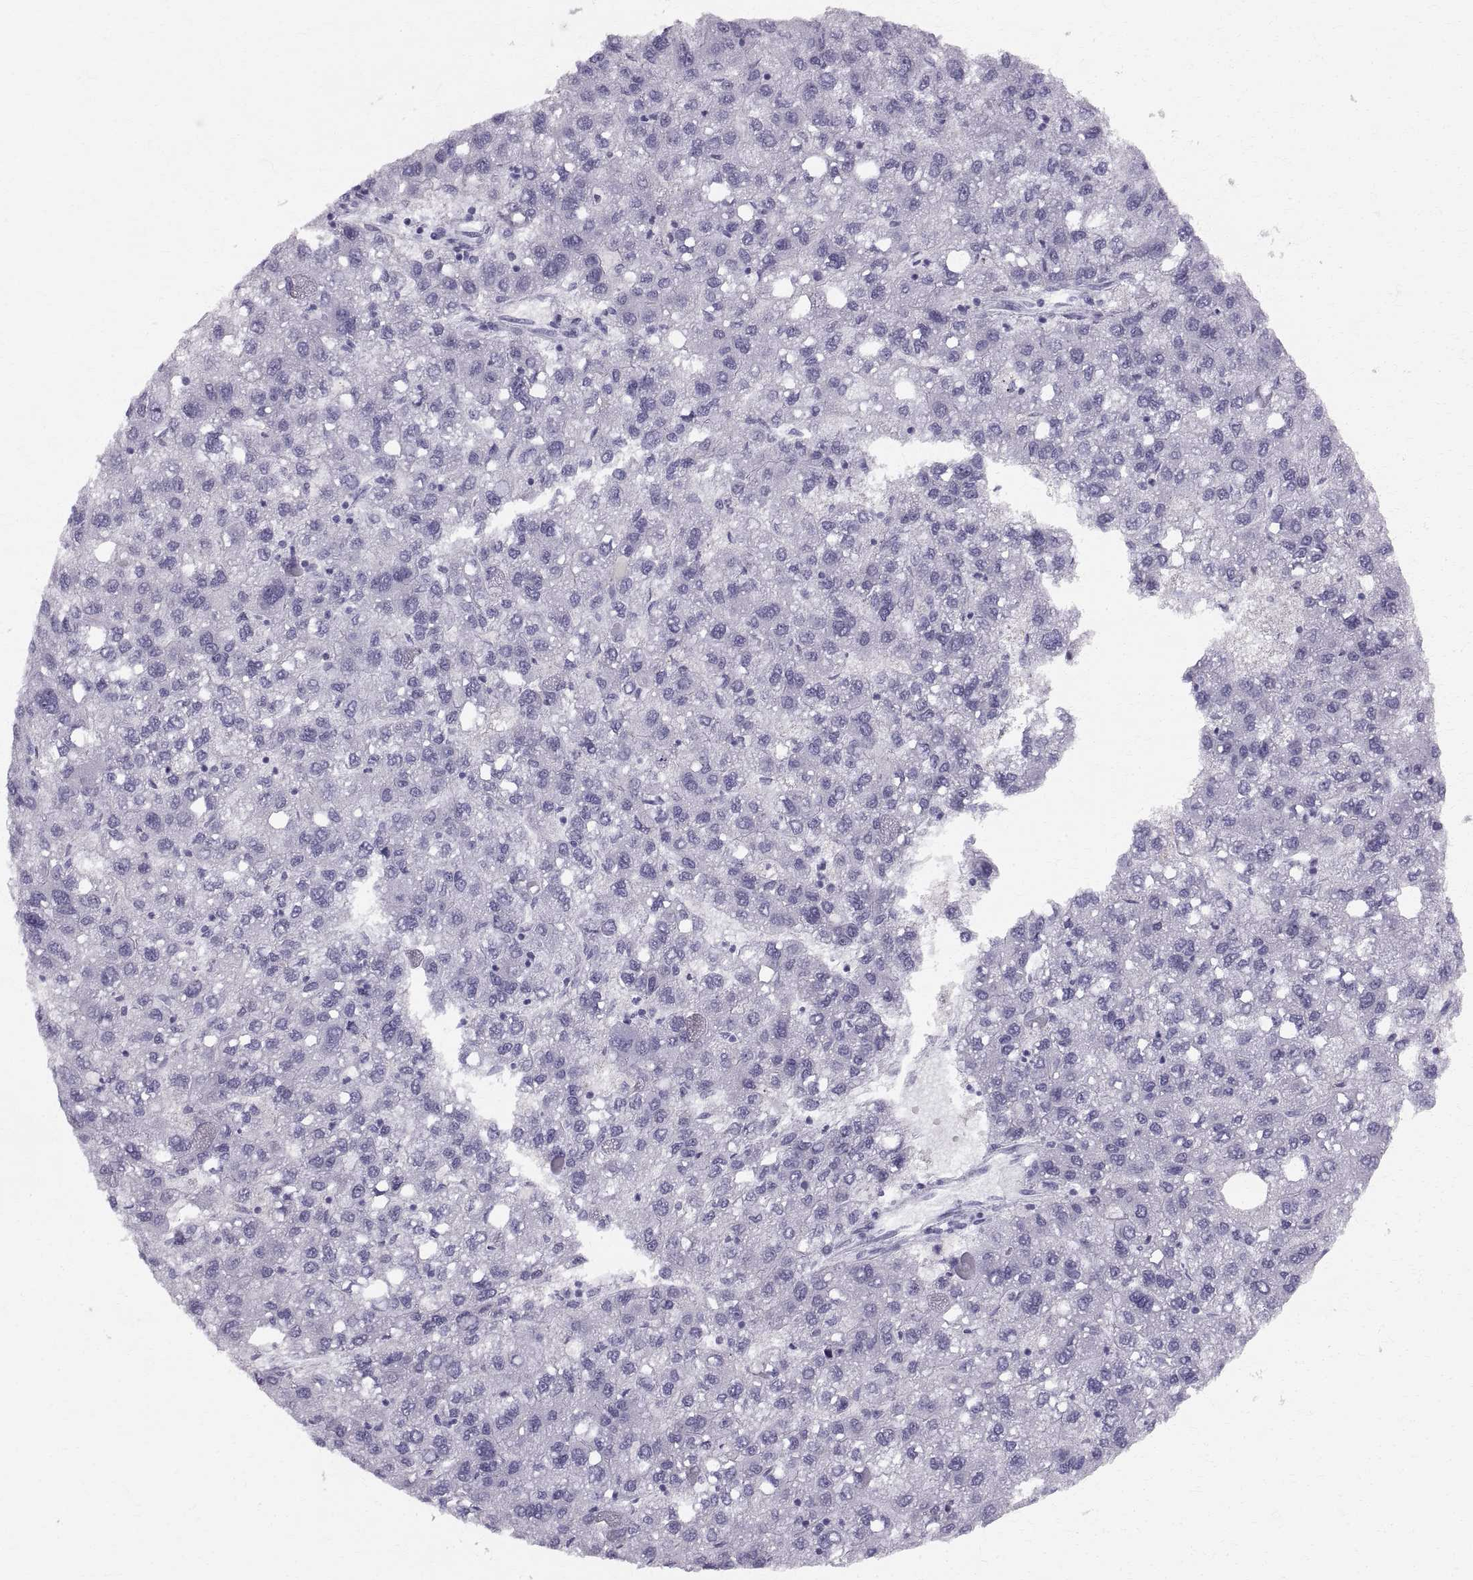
{"staining": {"intensity": "negative", "quantity": "none", "location": "none"}, "tissue": "liver cancer", "cell_type": "Tumor cells", "image_type": "cancer", "snomed": [{"axis": "morphology", "description": "Carcinoma, Hepatocellular, NOS"}, {"axis": "topography", "description": "Liver"}], "caption": "The immunohistochemistry (IHC) photomicrograph has no significant staining in tumor cells of hepatocellular carcinoma (liver) tissue.", "gene": "SLC22A6", "patient": {"sex": "female", "age": 82}}